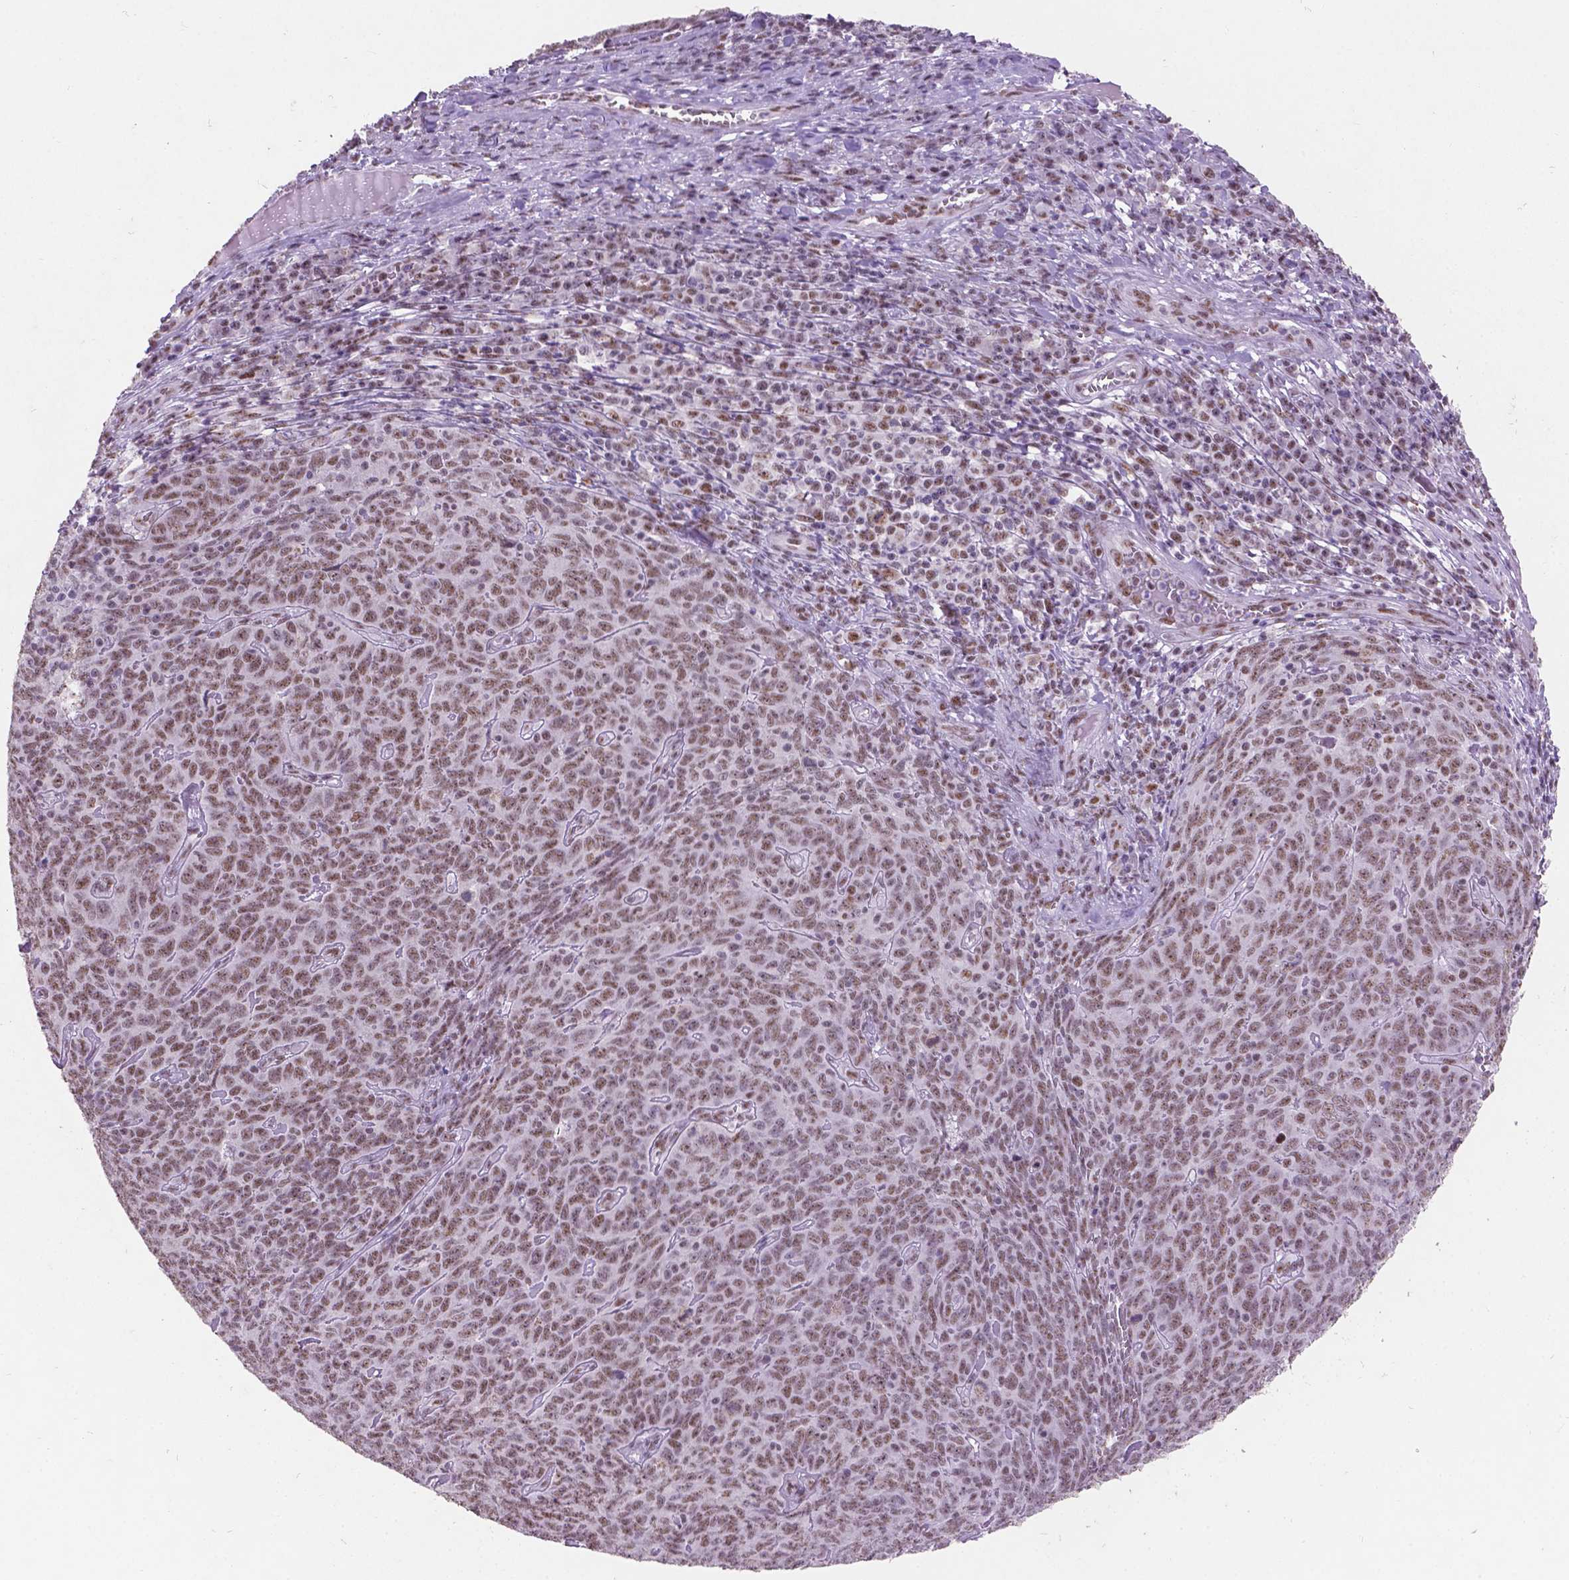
{"staining": {"intensity": "moderate", "quantity": ">75%", "location": "nuclear"}, "tissue": "skin cancer", "cell_type": "Tumor cells", "image_type": "cancer", "snomed": [{"axis": "morphology", "description": "Squamous cell carcinoma, NOS"}, {"axis": "topography", "description": "Skin"}, {"axis": "topography", "description": "Anal"}], "caption": "IHC micrograph of neoplastic tissue: skin cancer stained using immunohistochemistry displays medium levels of moderate protein expression localized specifically in the nuclear of tumor cells, appearing as a nuclear brown color.", "gene": "COIL", "patient": {"sex": "female", "age": 51}}